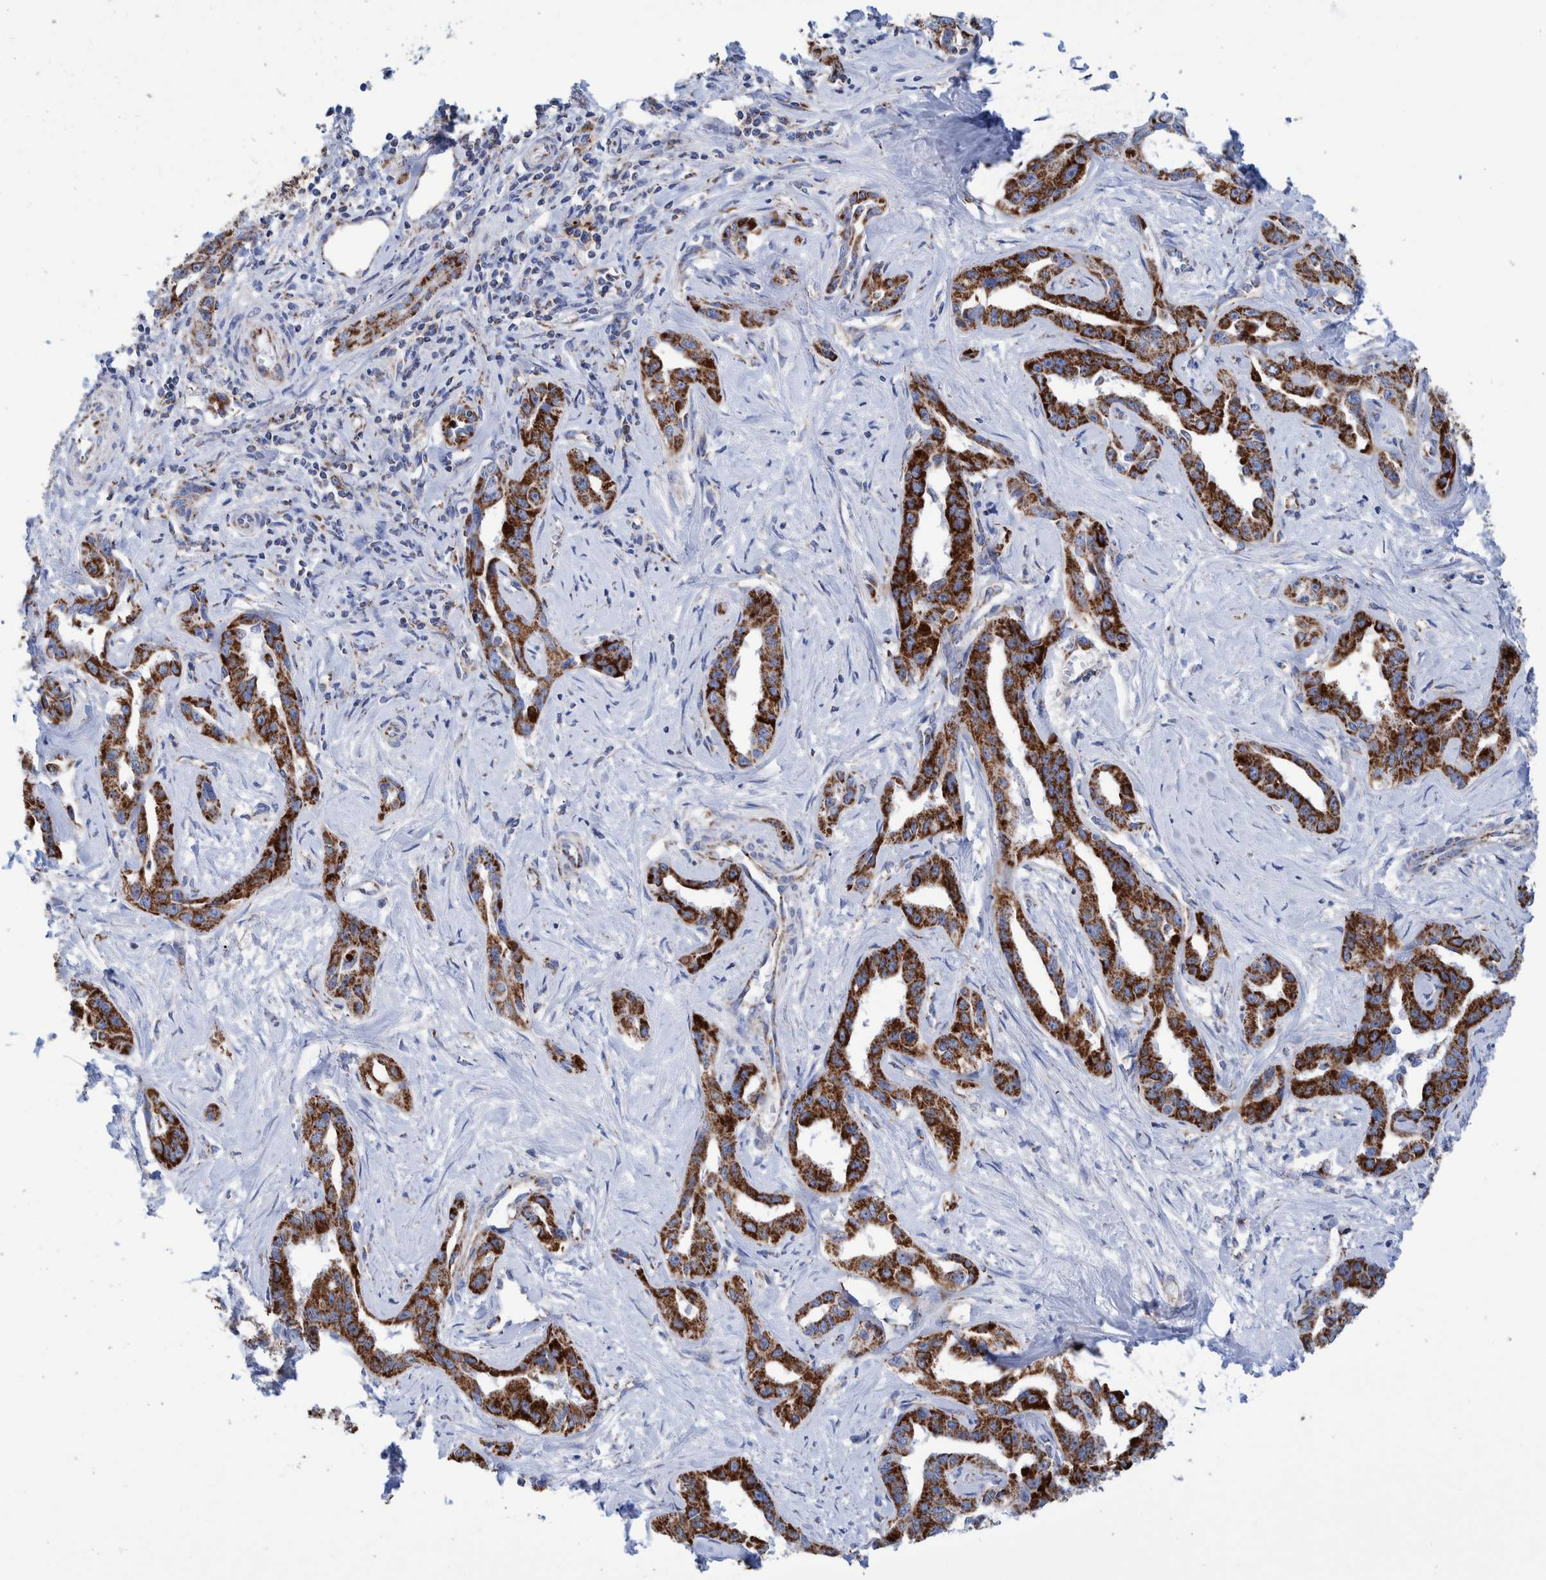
{"staining": {"intensity": "strong", "quantity": ">75%", "location": "cytoplasmic/membranous"}, "tissue": "liver cancer", "cell_type": "Tumor cells", "image_type": "cancer", "snomed": [{"axis": "morphology", "description": "Cholangiocarcinoma"}, {"axis": "topography", "description": "Liver"}], "caption": "Liver cancer stained with immunohistochemistry (IHC) displays strong cytoplasmic/membranous expression in approximately >75% of tumor cells.", "gene": "DECR1", "patient": {"sex": "male", "age": 59}}